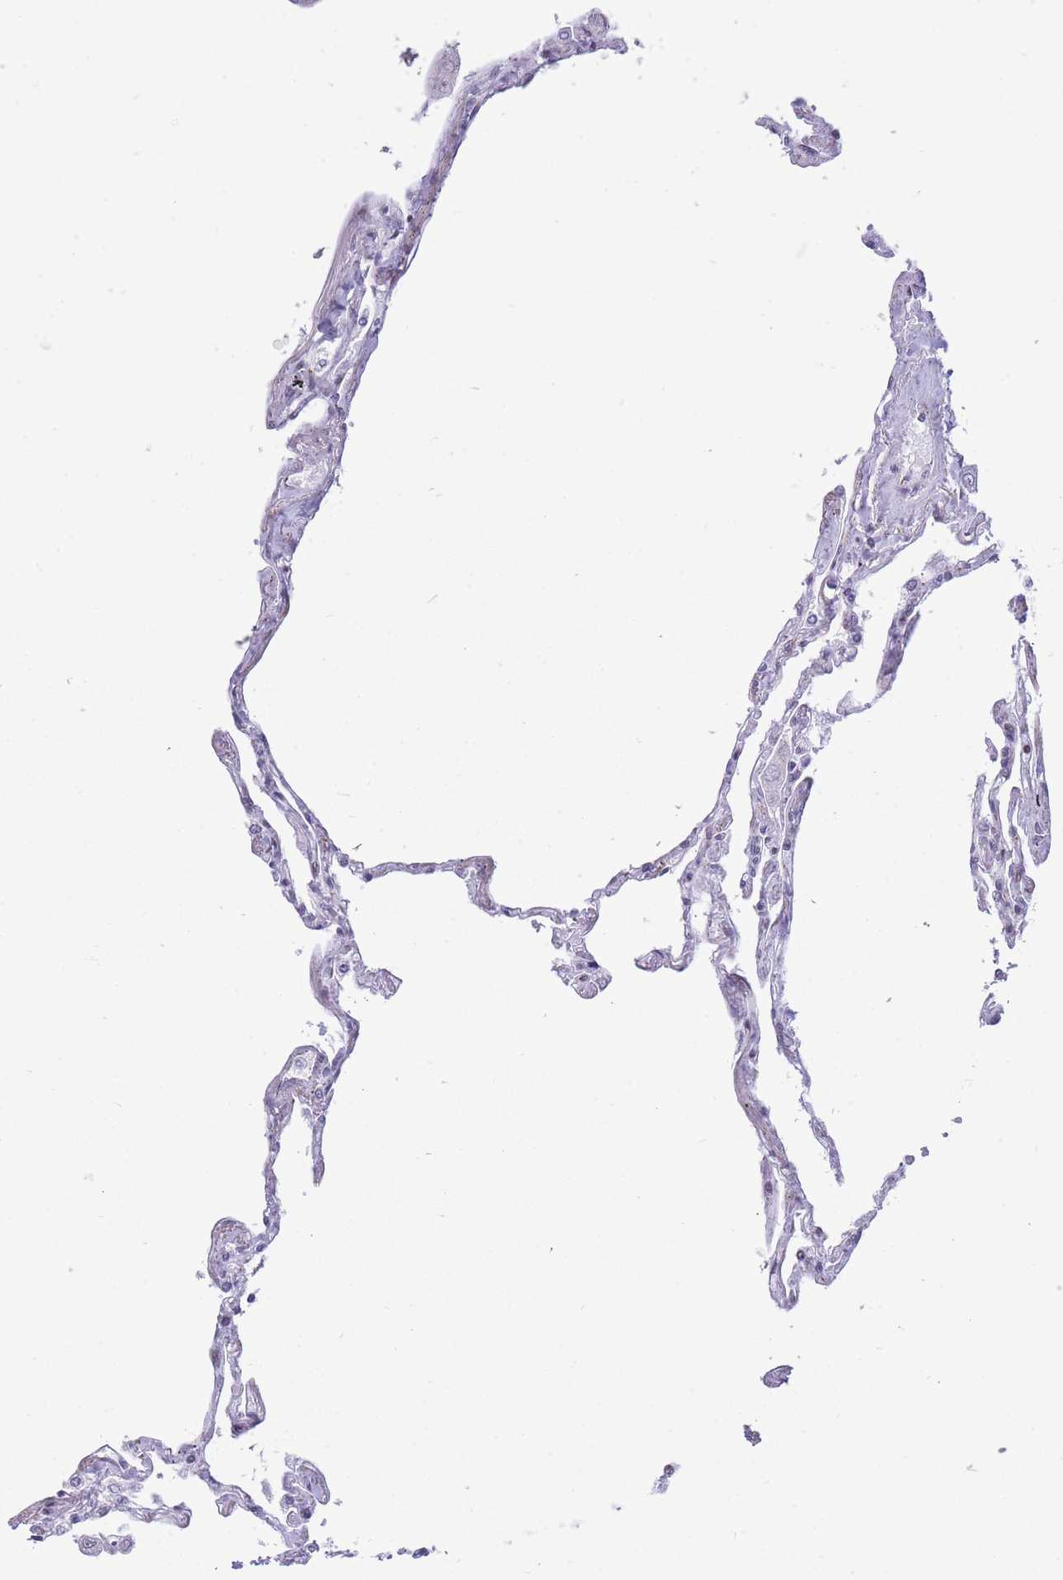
{"staining": {"intensity": "moderate", "quantity": "<25%", "location": "nuclear"}, "tissue": "lung", "cell_type": "Alveolar cells", "image_type": "normal", "snomed": [{"axis": "morphology", "description": "Normal tissue, NOS"}, {"axis": "topography", "description": "Lung"}], "caption": "Moderate nuclear protein expression is seen in about <25% of alveolar cells in lung. The staining is performed using DAB (3,3'-diaminobenzidine) brown chromogen to label protein expression. The nuclei are counter-stained blue using hematoxylin.", "gene": "INO80C", "patient": {"sex": "female", "age": 67}}